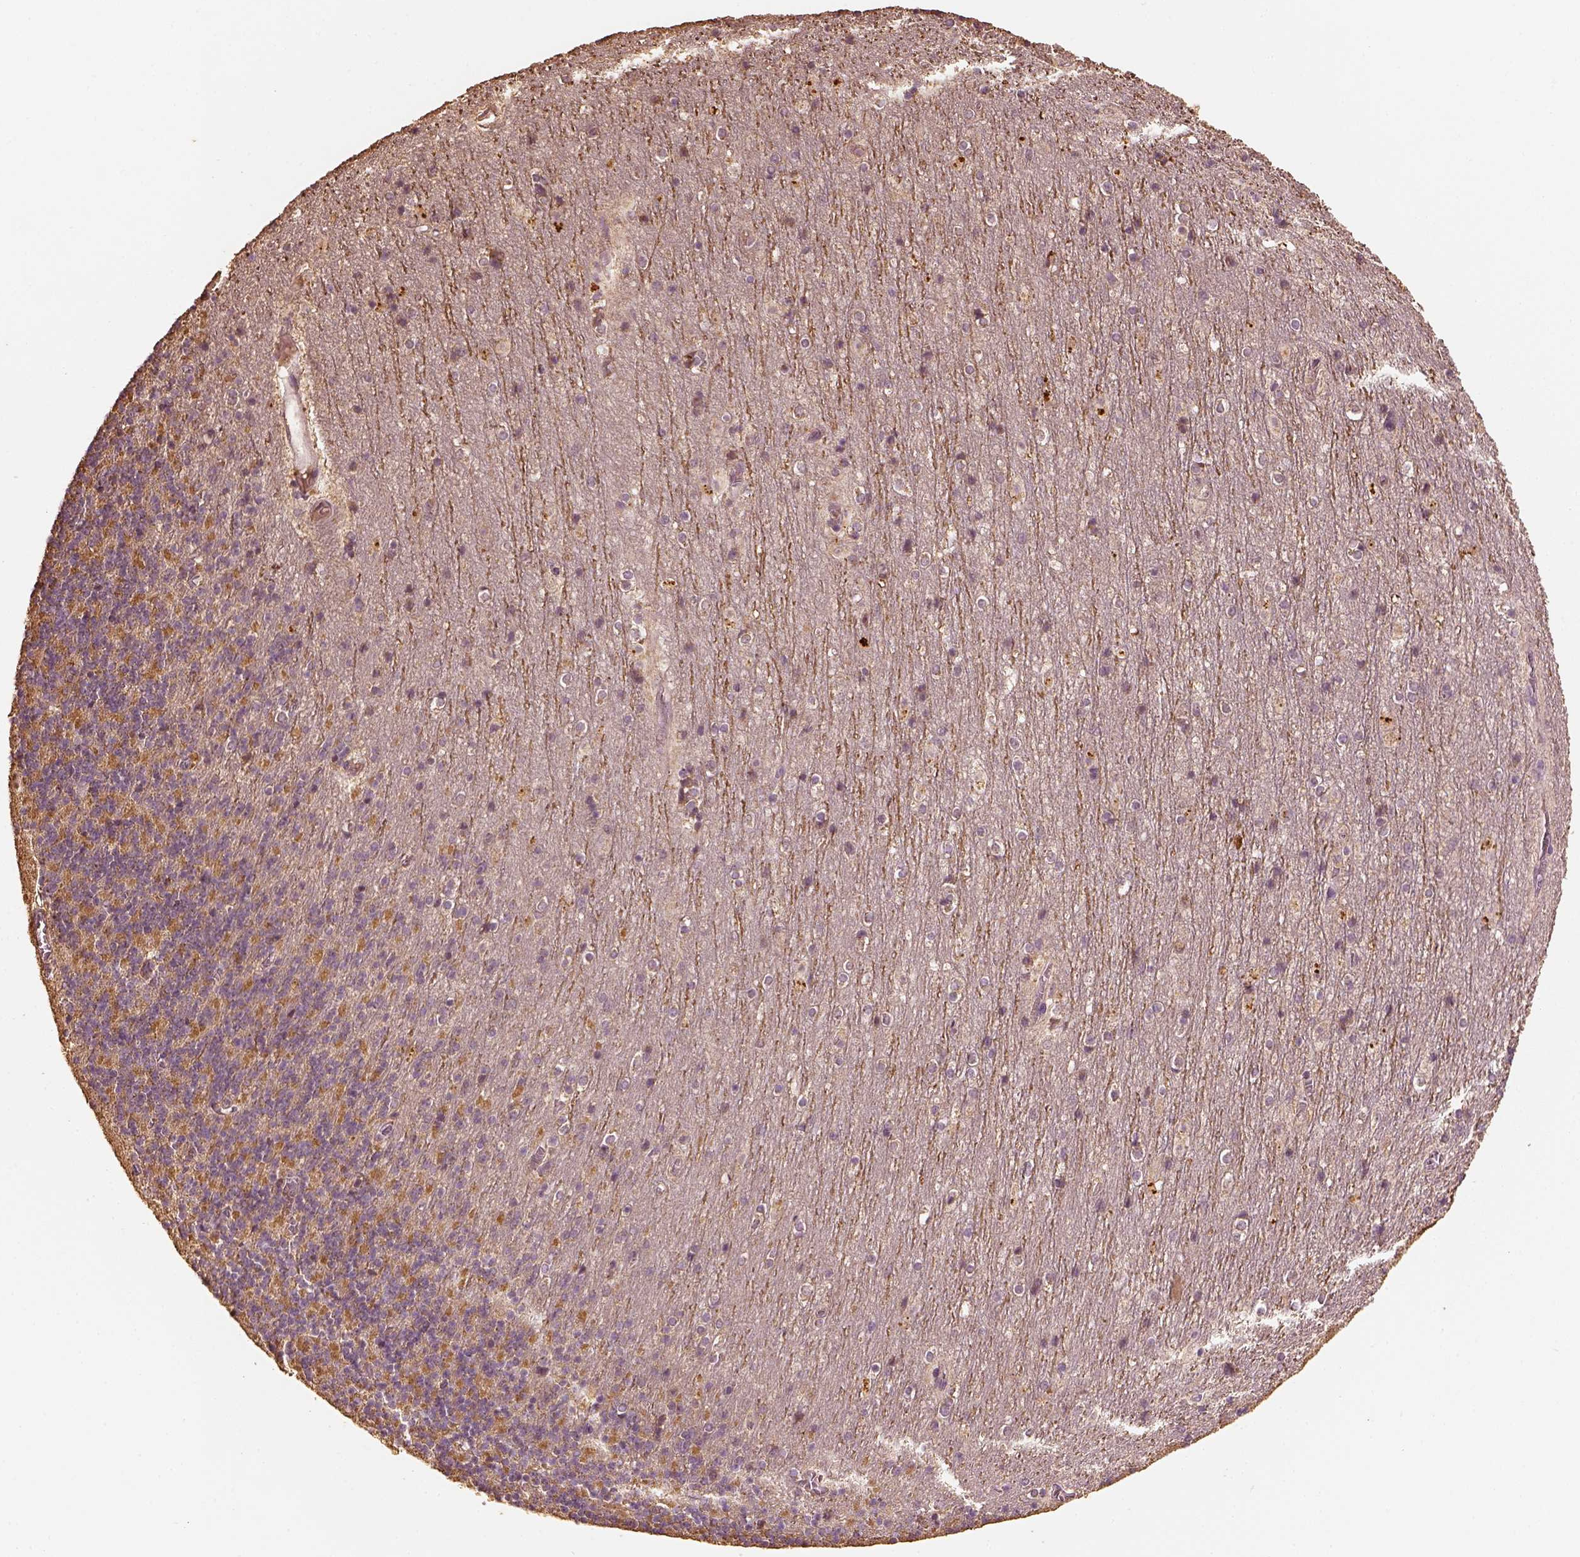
{"staining": {"intensity": "moderate", "quantity": ">75%", "location": "cytoplasmic/membranous"}, "tissue": "cerebellum", "cell_type": "Cells in granular layer", "image_type": "normal", "snomed": [{"axis": "morphology", "description": "Normal tissue, NOS"}, {"axis": "topography", "description": "Cerebellum"}], "caption": "Unremarkable cerebellum shows moderate cytoplasmic/membranous expression in about >75% of cells in granular layer, visualized by immunohistochemistry.", "gene": "PTGES2", "patient": {"sex": "male", "age": 70}}